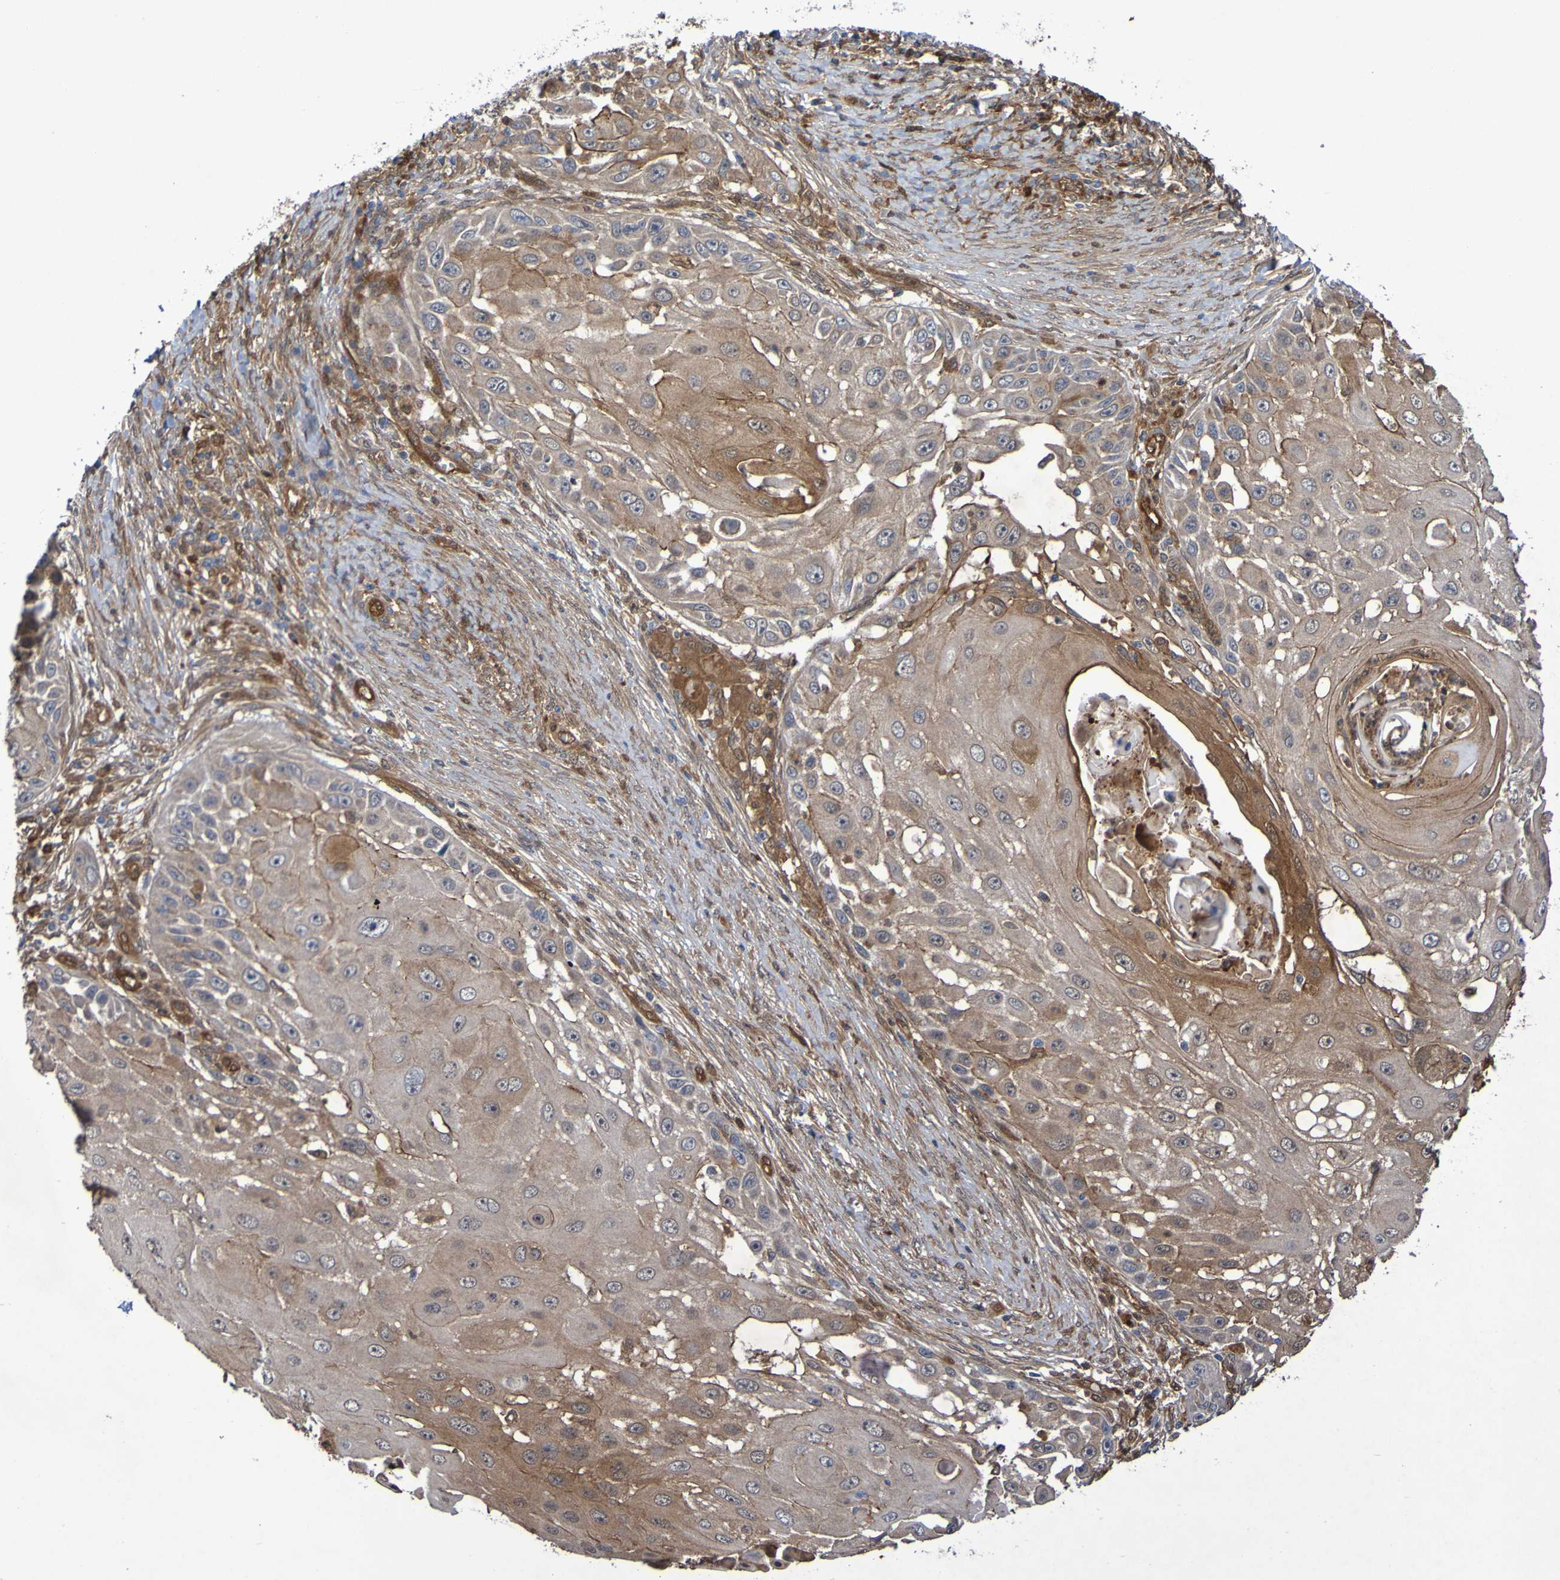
{"staining": {"intensity": "moderate", "quantity": "25%-75%", "location": "cytoplasmic/membranous"}, "tissue": "skin cancer", "cell_type": "Tumor cells", "image_type": "cancer", "snomed": [{"axis": "morphology", "description": "Squamous cell carcinoma, NOS"}, {"axis": "topography", "description": "Skin"}], "caption": "Immunohistochemistry (DAB) staining of skin cancer reveals moderate cytoplasmic/membranous protein staining in about 25%-75% of tumor cells.", "gene": "SERPINB6", "patient": {"sex": "female", "age": 44}}